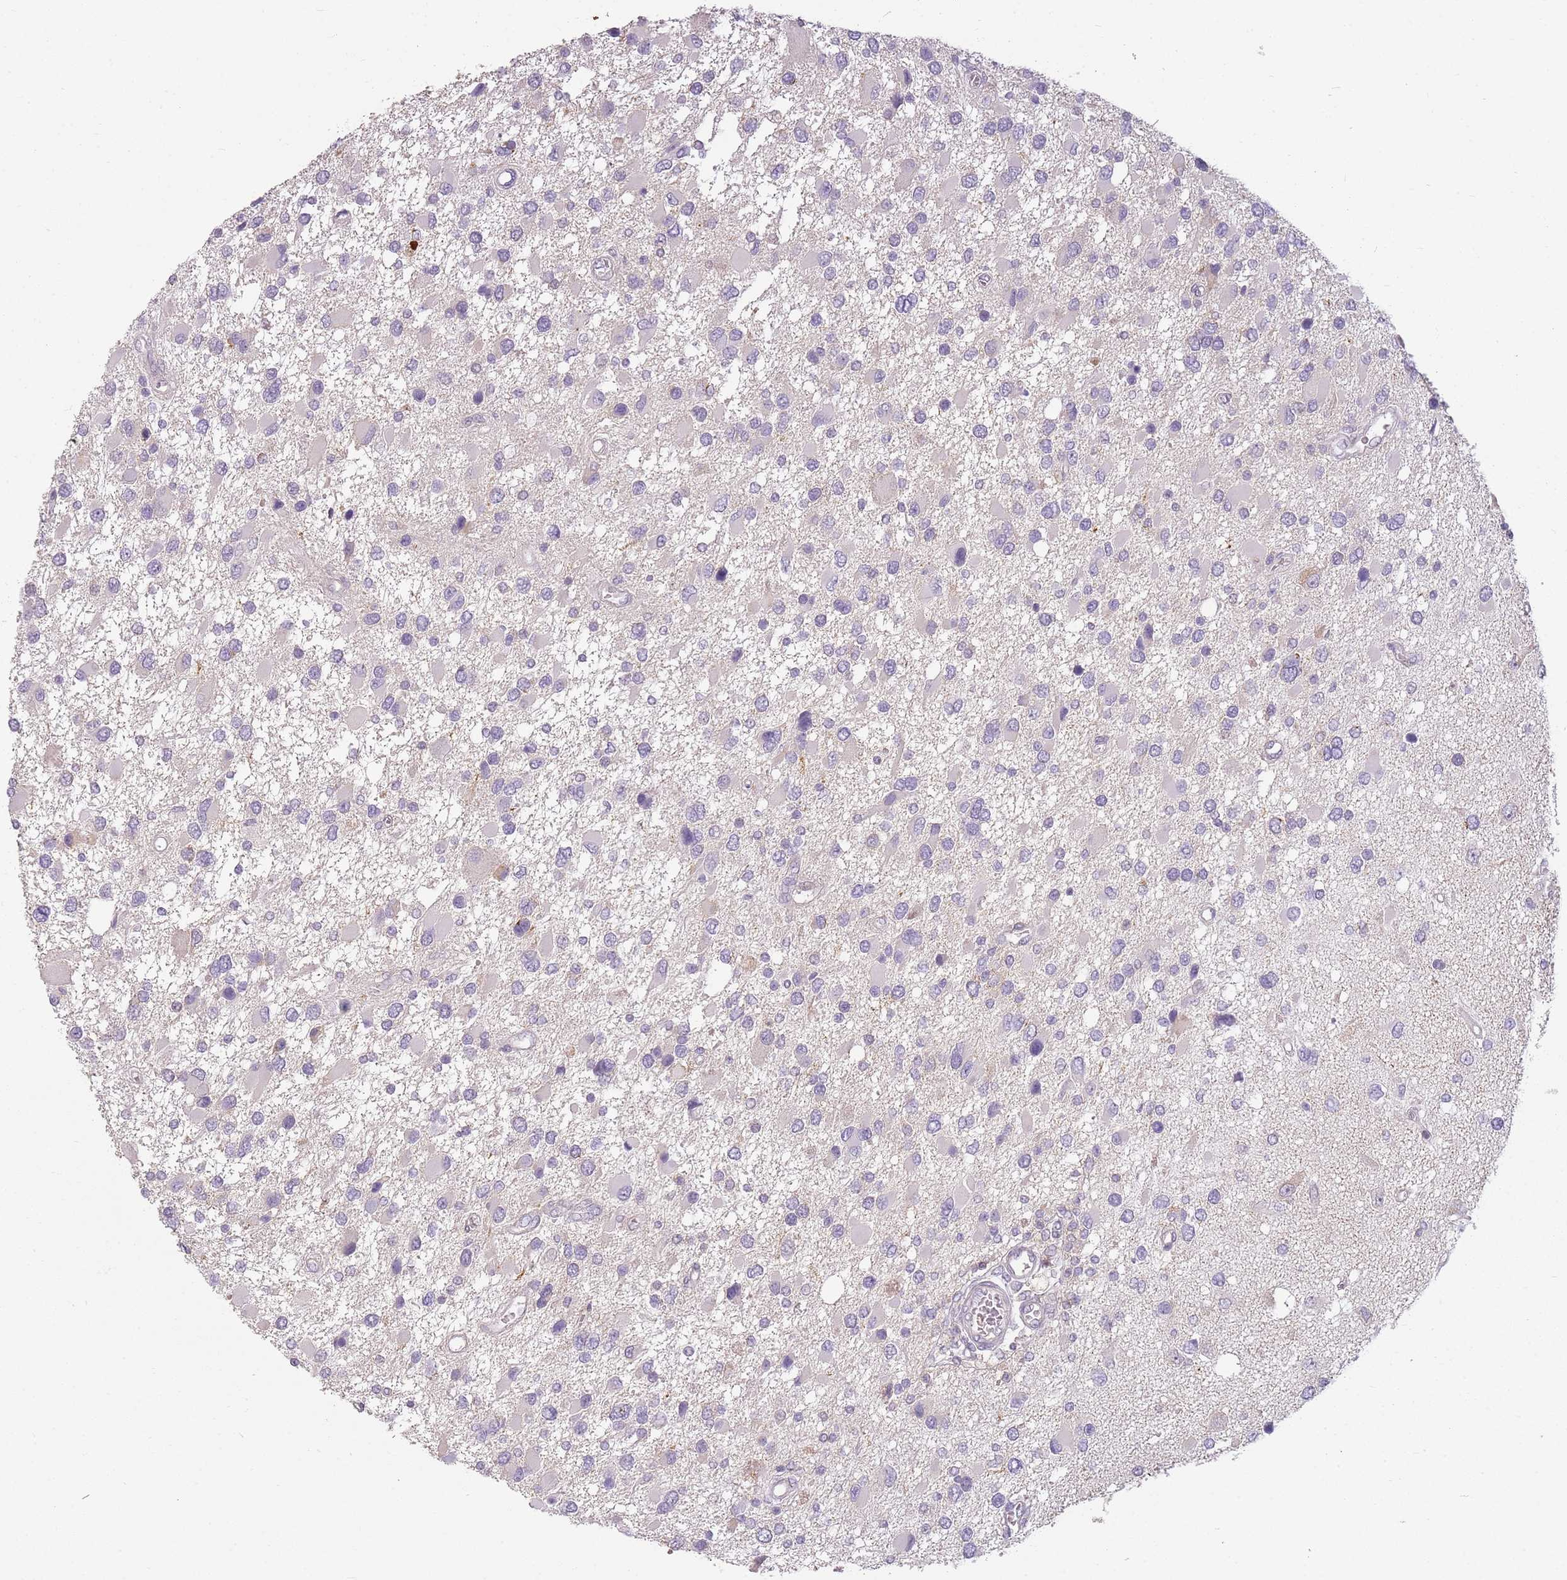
{"staining": {"intensity": "negative", "quantity": "none", "location": "none"}, "tissue": "glioma", "cell_type": "Tumor cells", "image_type": "cancer", "snomed": [{"axis": "morphology", "description": "Glioma, malignant, High grade"}, {"axis": "topography", "description": "Brain"}], "caption": "This micrograph is of malignant high-grade glioma stained with immunohistochemistry (IHC) to label a protein in brown with the nuclei are counter-stained blue. There is no positivity in tumor cells. (Stains: DAB (3,3'-diaminobenzidine) IHC with hematoxylin counter stain, Microscopy: brightfield microscopy at high magnification).", "gene": "DEFB116", "patient": {"sex": "male", "age": 53}}